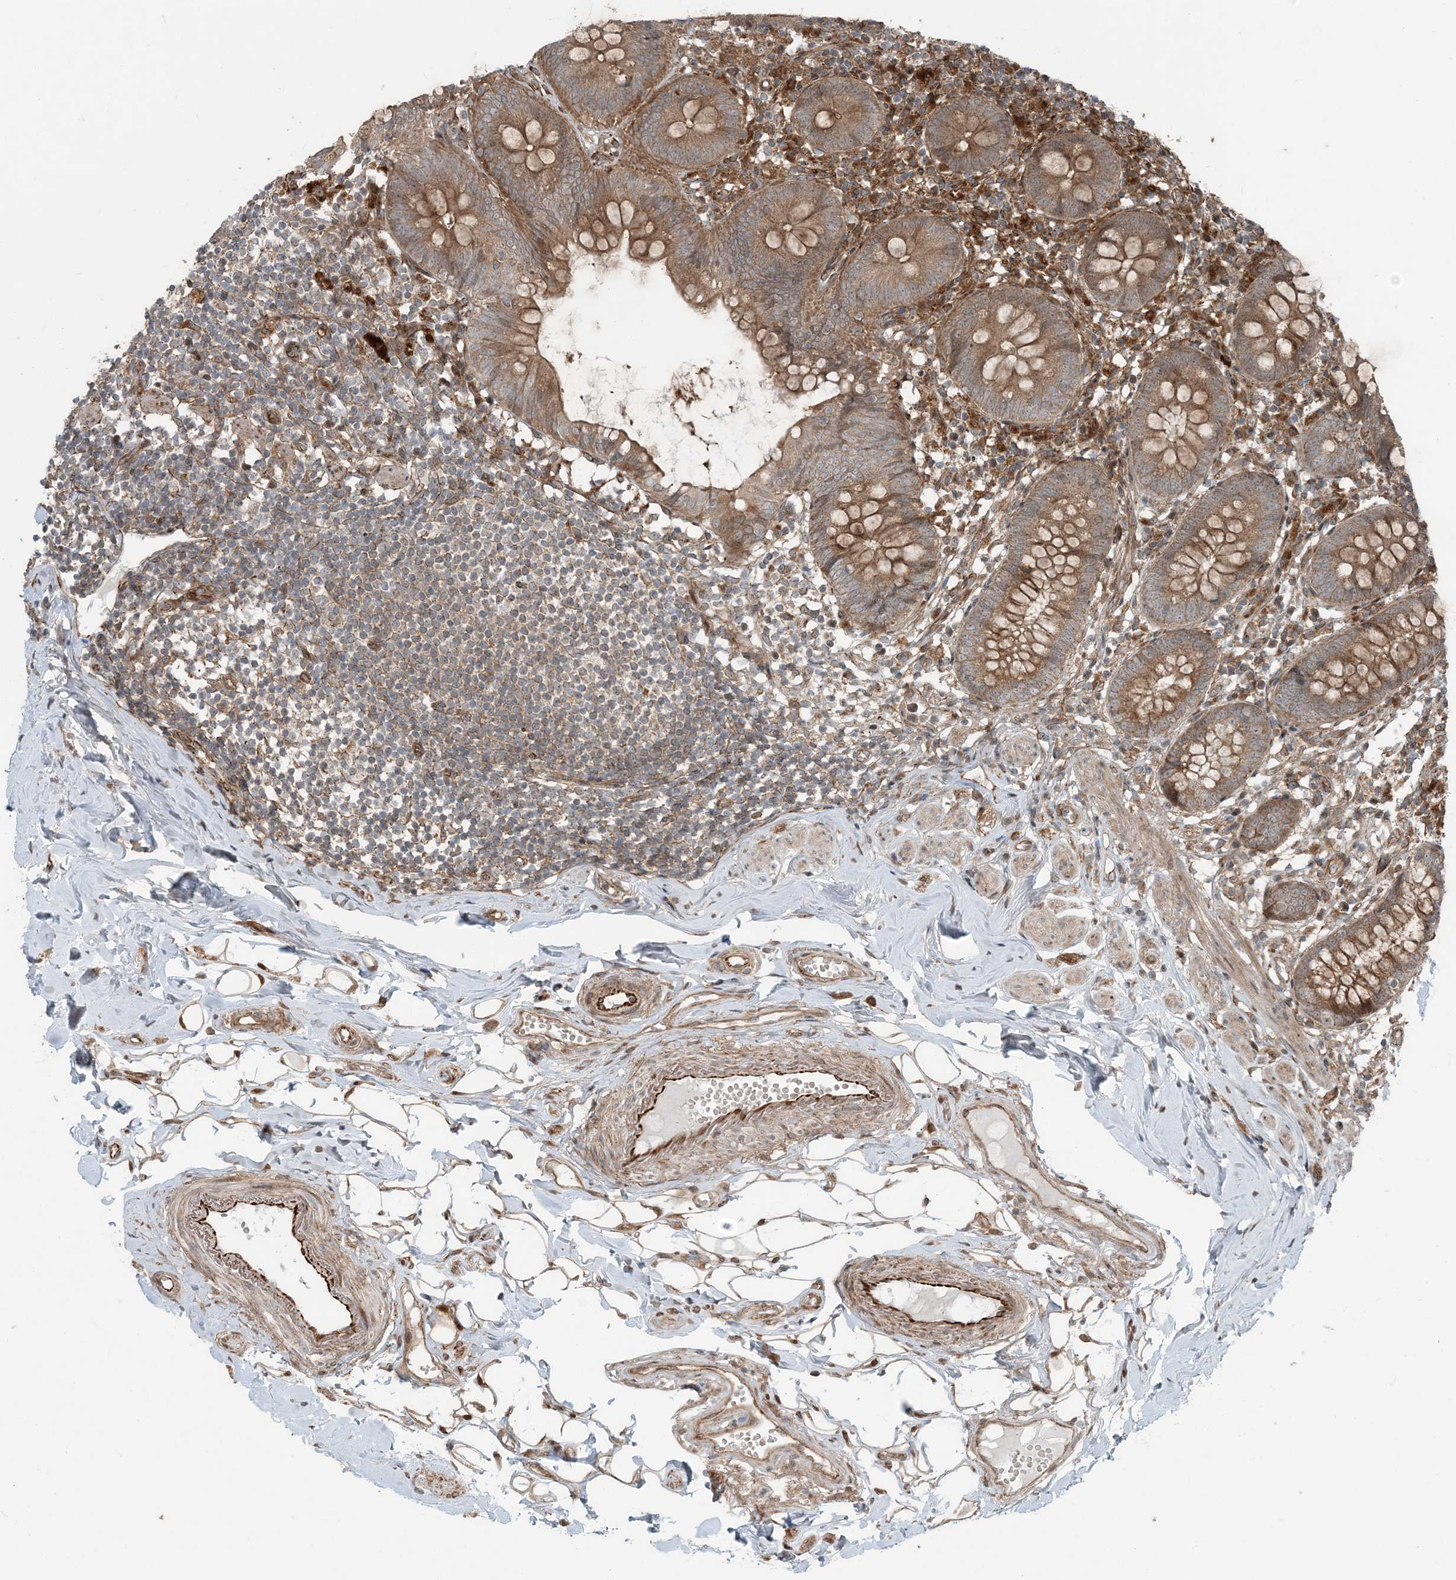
{"staining": {"intensity": "moderate", "quantity": ">75%", "location": "cytoplasmic/membranous"}, "tissue": "appendix", "cell_type": "Glandular cells", "image_type": "normal", "snomed": [{"axis": "morphology", "description": "Normal tissue, NOS"}, {"axis": "topography", "description": "Appendix"}], "caption": "Protein positivity by IHC displays moderate cytoplasmic/membranous expression in approximately >75% of glandular cells in unremarkable appendix.", "gene": "EDEM2", "patient": {"sex": "female", "age": 62}}